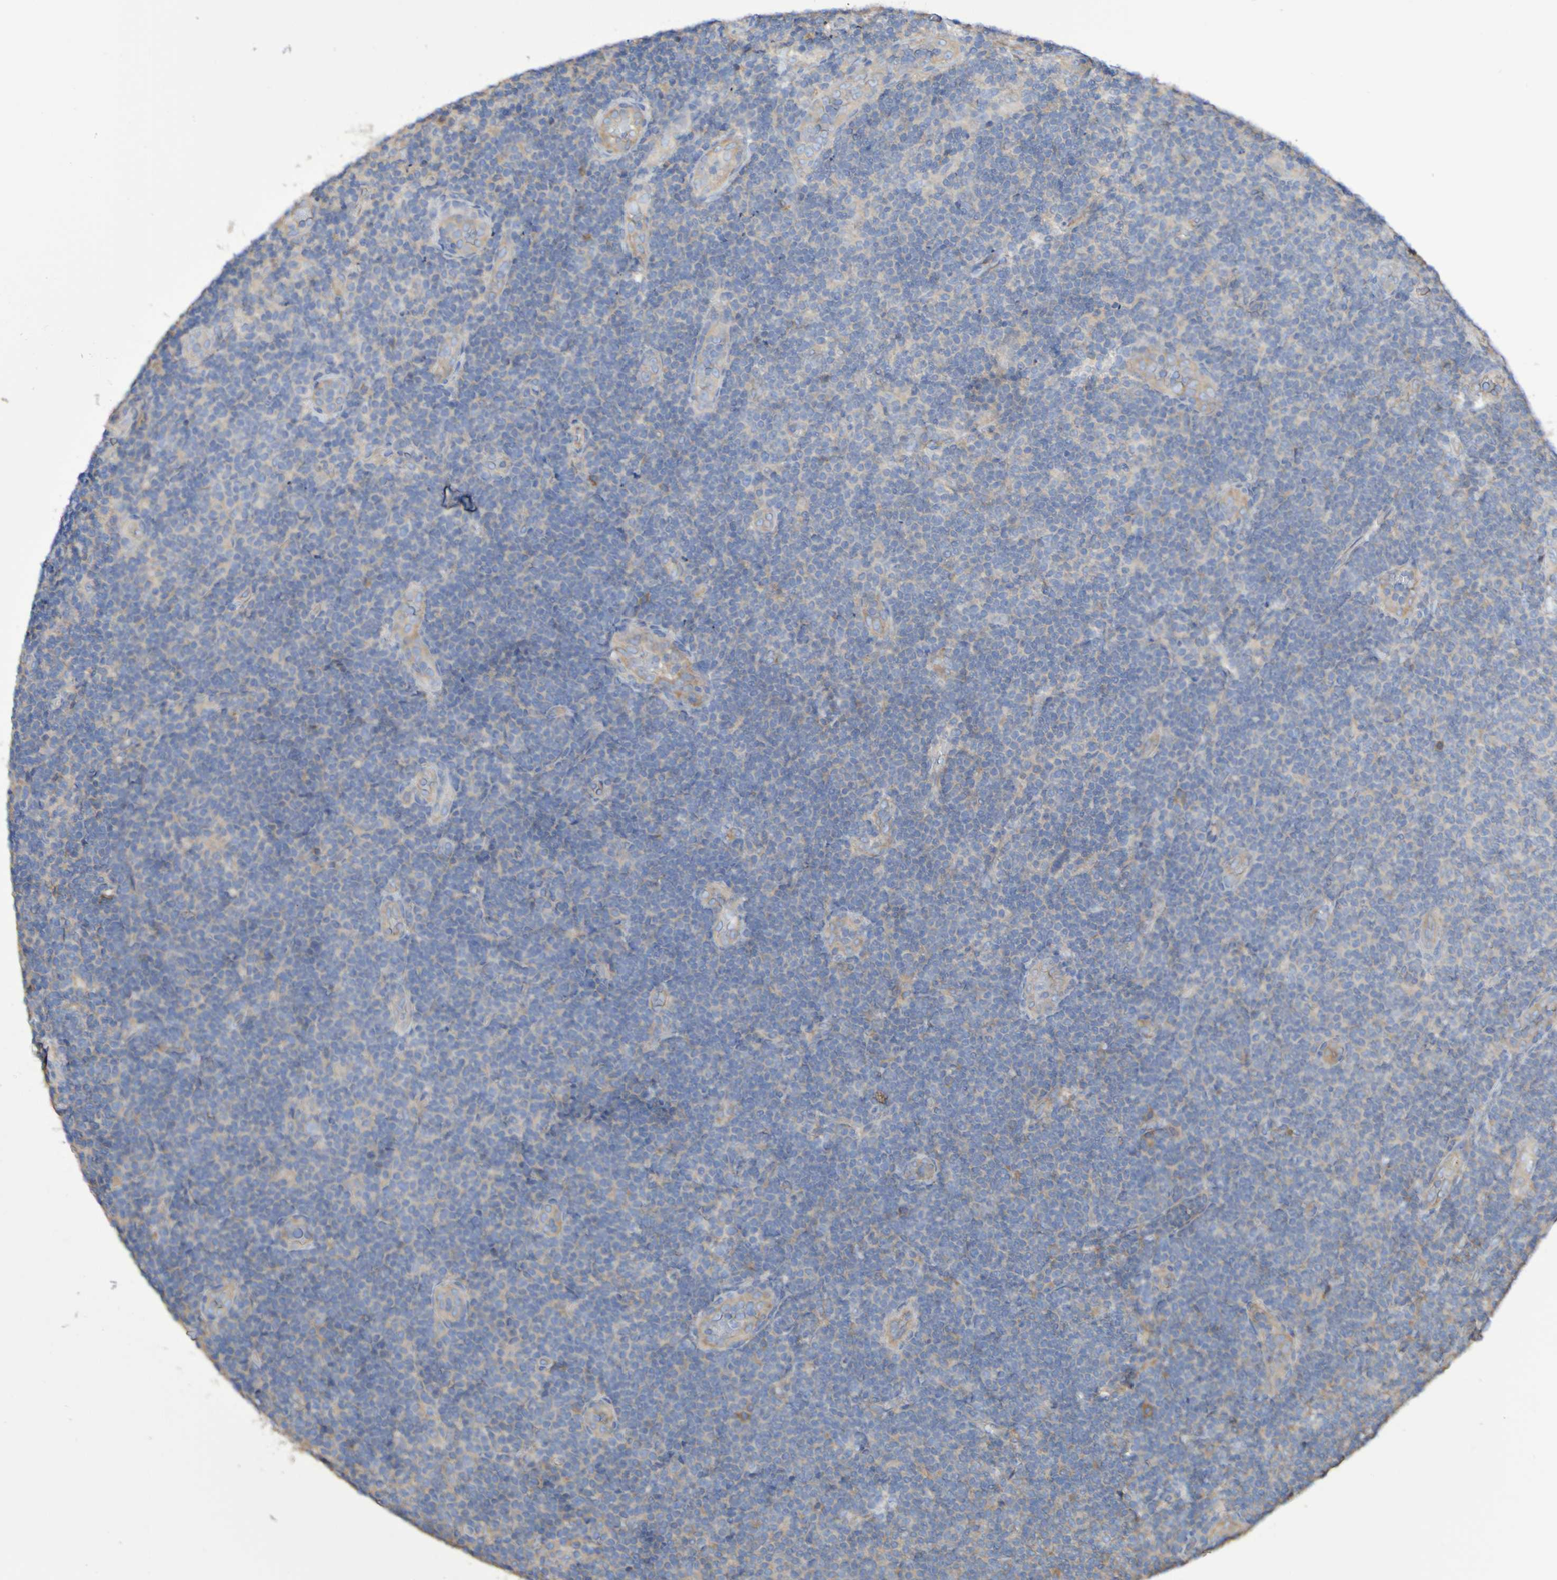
{"staining": {"intensity": "negative", "quantity": "none", "location": "none"}, "tissue": "lymphoma", "cell_type": "Tumor cells", "image_type": "cancer", "snomed": [{"axis": "morphology", "description": "Malignant lymphoma, non-Hodgkin's type, Low grade"}, {"axis": "topography", "description": "Lymph node"}], "caption": "High power microscopy micrograph of an immunohistochemistry (IHC) micrograph of lymphoma, revealing no significant expression in tumor cells.", "gene": "SYNJ1", "patient": {"sex": "male", "age": 83}}